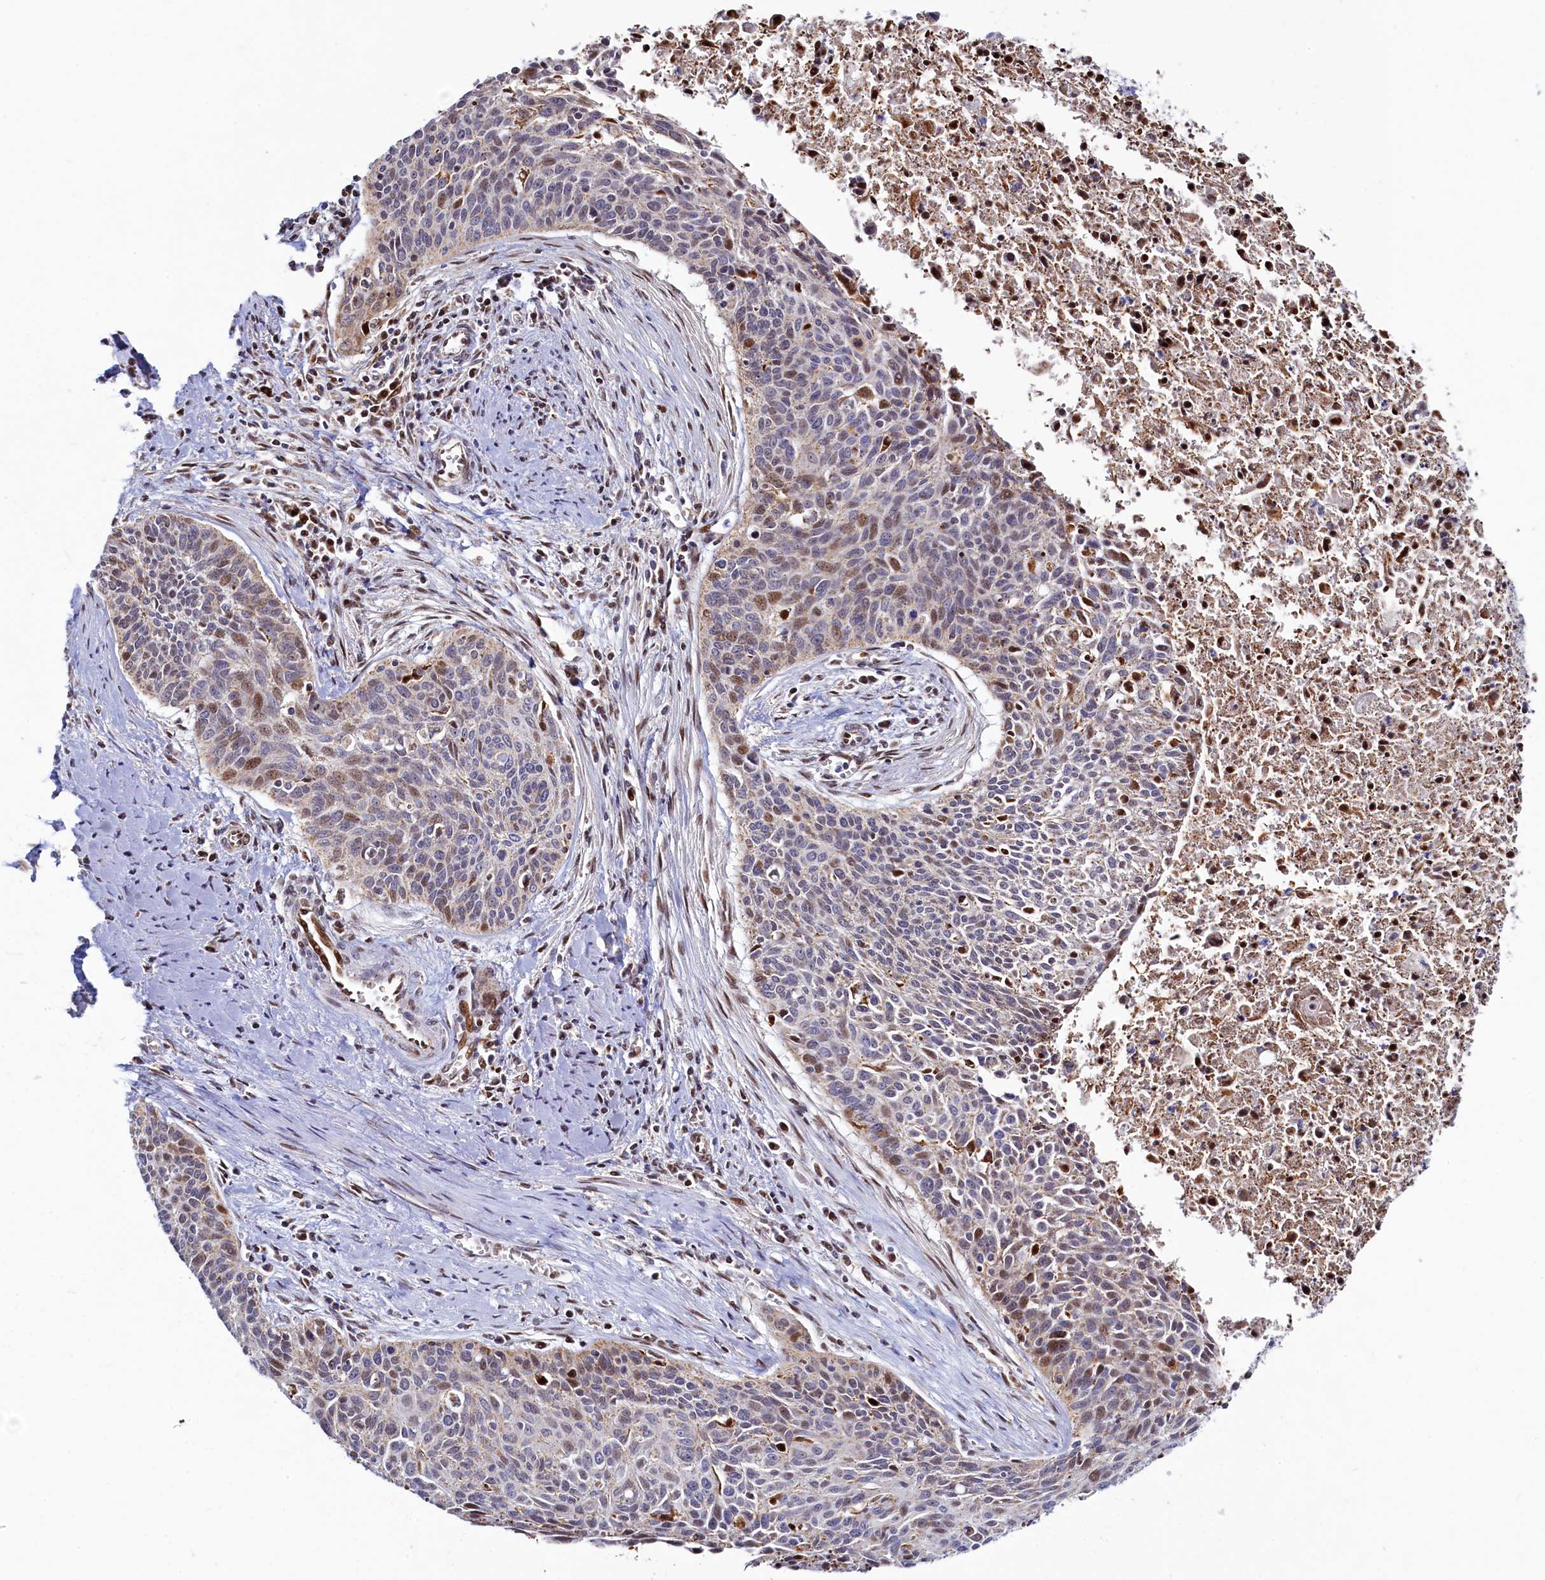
{"staining": {"intensity": "moderate", "quantity": "<25%", "location": "nuclear"}, "tissue": "cervical cancer", "cell_type": "Tumor cells", "image_type": "cancer", "snomed": [{"axis": "morphology", "description": "Squamous cell carcinoma, NOS"}, {"axis": "topography", "description": "Cervix"}], "caption": "The histopathology image shows a brown stain indicating the presence of a protein in the nuclear of tumor cells in cervical cancer.", "gene": "HDGFL3", "patient": {"sex": "female", "age": 55}}